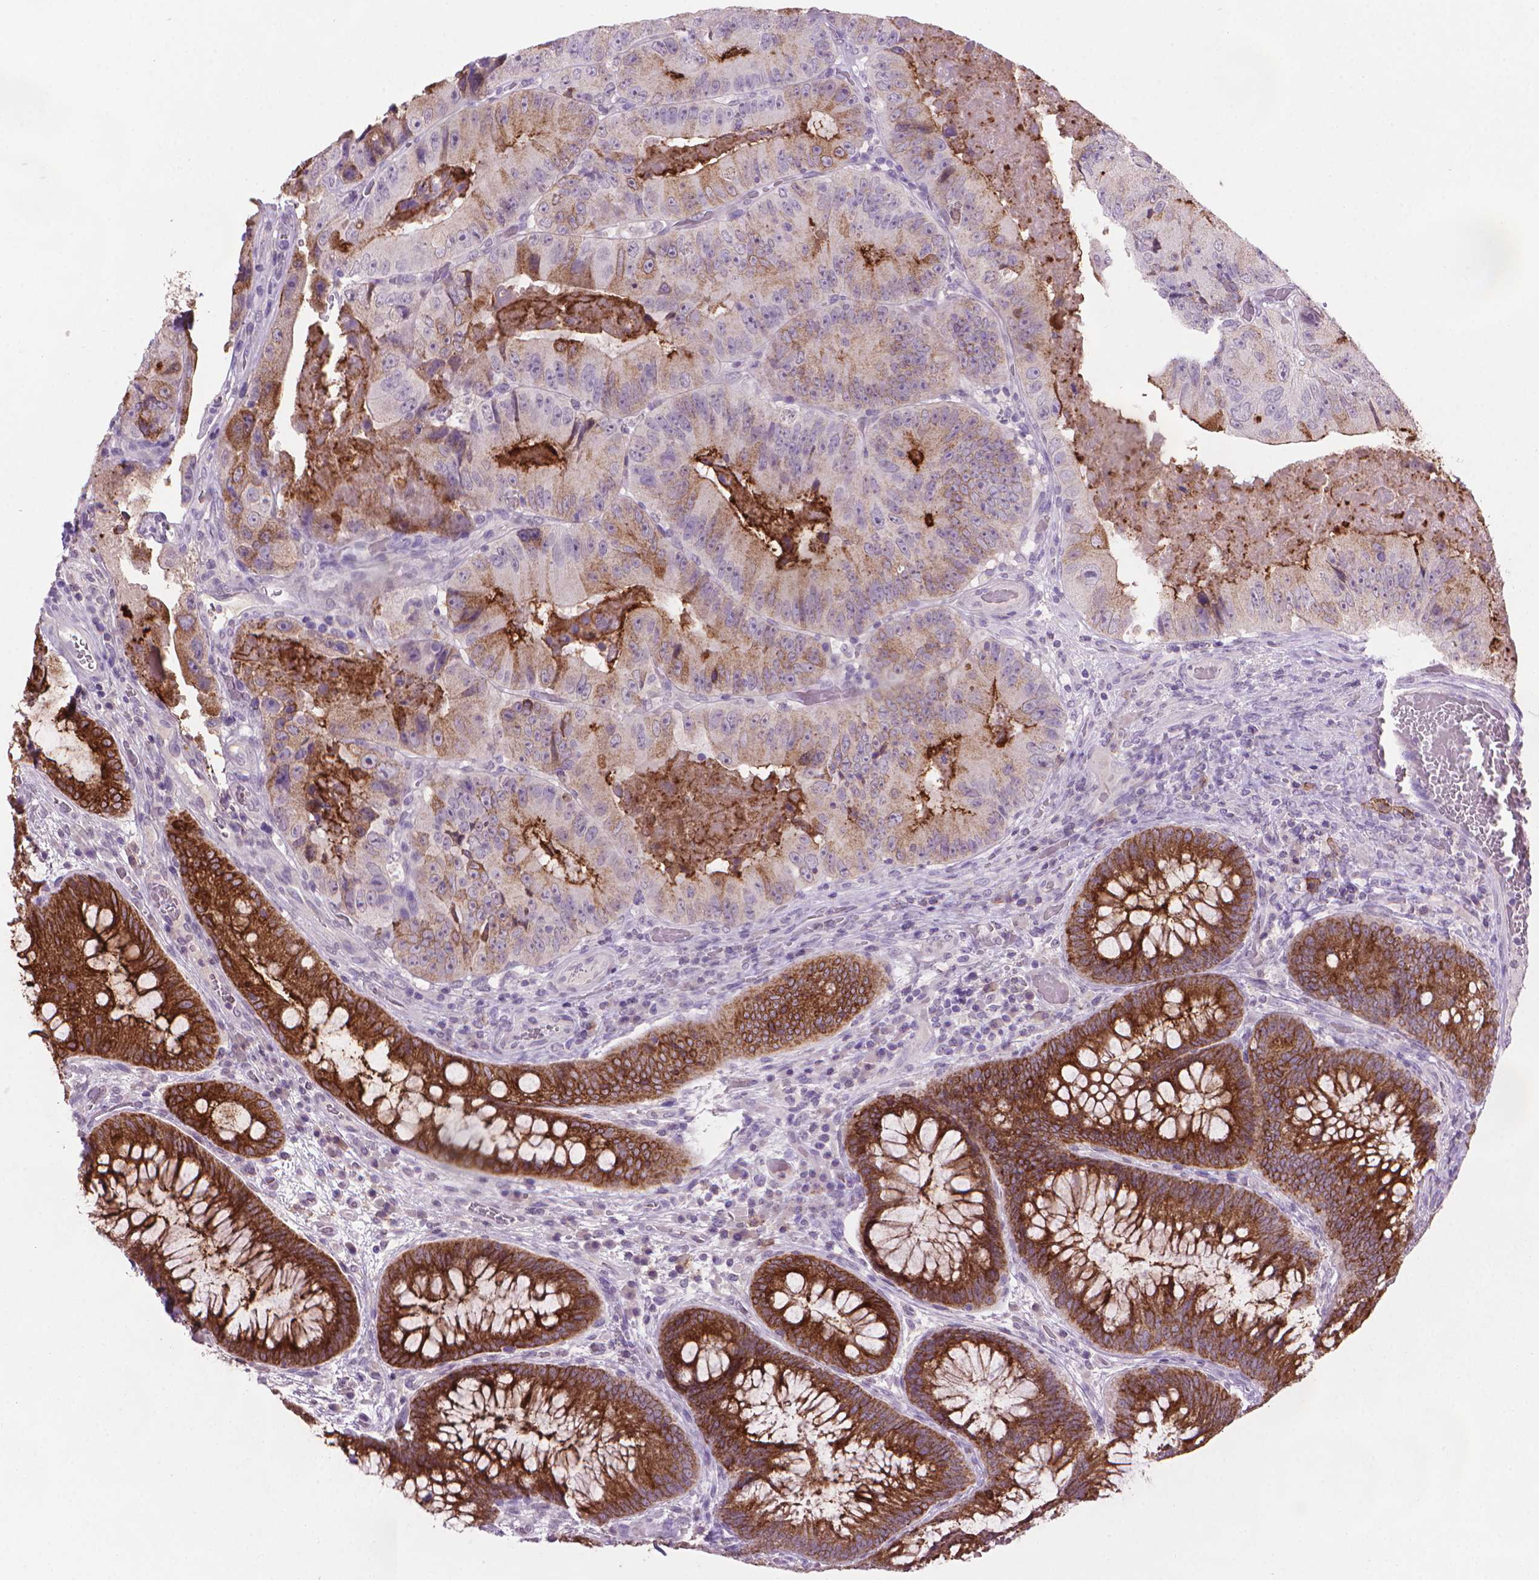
{"staining": {"intensity": "moderate", "quantity": "25%-75%", "location": "cytoplasmic/membranous"}, "tissue": "colorectal cancer", "cell_type": "Tumor cells", "image_type": "cancer", "snomed": [{"axis": "morphology", "description": "Adenocarcinoma, NOS"}, {"axis": "topography", "description": "Colon"}], "caption": "The photomicrograph exhibits staining of colorectal cancer, revealing moderate cytoplasmic/membranous protein expression (brown color) within tumor cells.", "gene": "MUC1", "patient": {"sex": "female", "age": 86}}